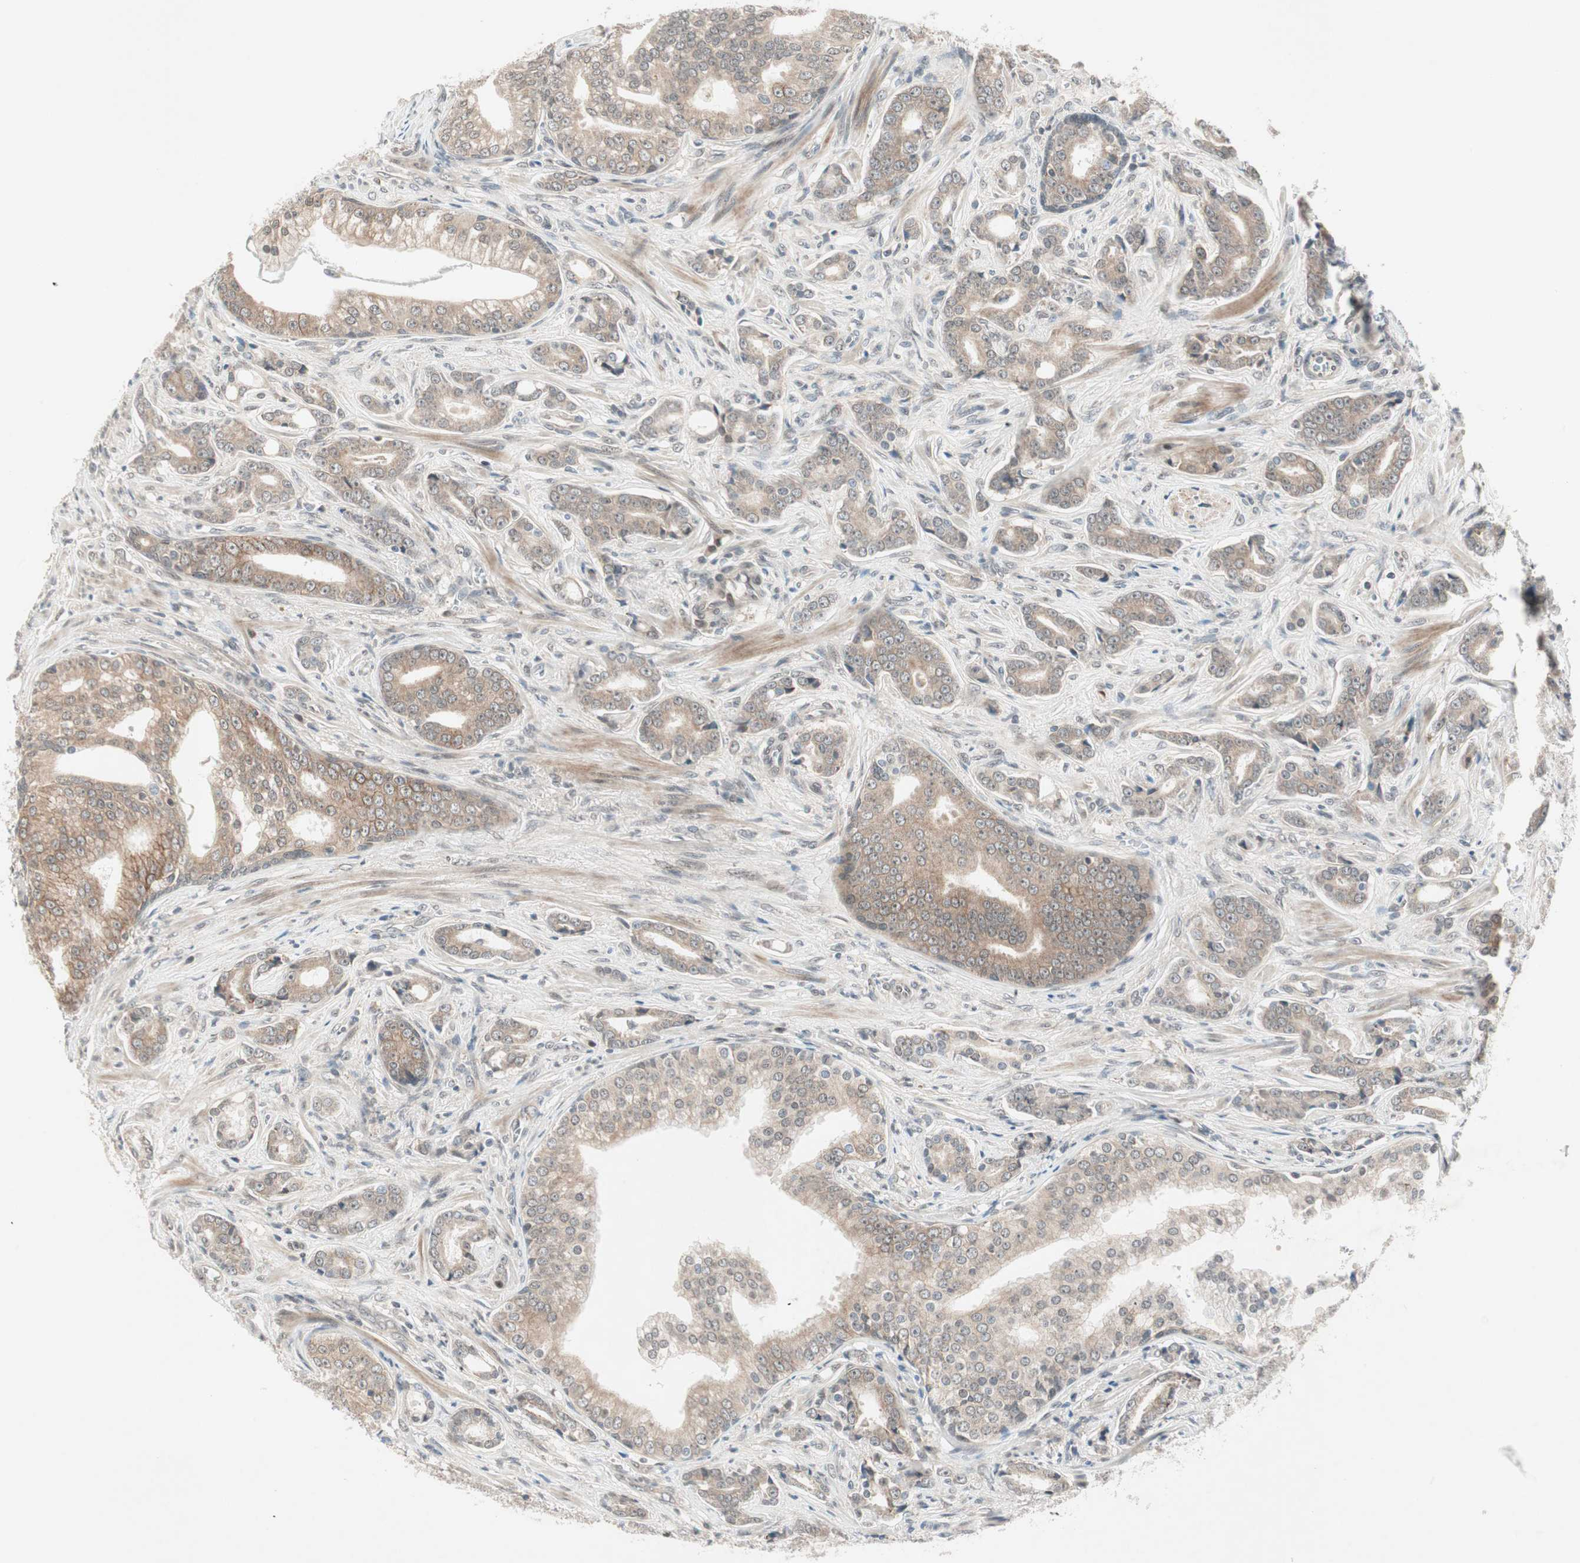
{"staining": {"intensity": "weak", "quantity": ">75%", "location": "cytoplasmic/membranous"}, "tissue": "prostate cancer", "cell_type": "Tumor cells", "image_type": "cancer", "snomed": [{"axis": "morphology", "description": "Adenocarcinoma, Low grade"}, {"axis": "topography", "description": "Prostate"}], "caption": "The micrograph displays staining of prostate cancer, revealing weak cytoplasmic/membranous protein staining (brown color) within tumor cells.", "gene": "PGBD1", "patient": {"sex": "male", "age": 58}}